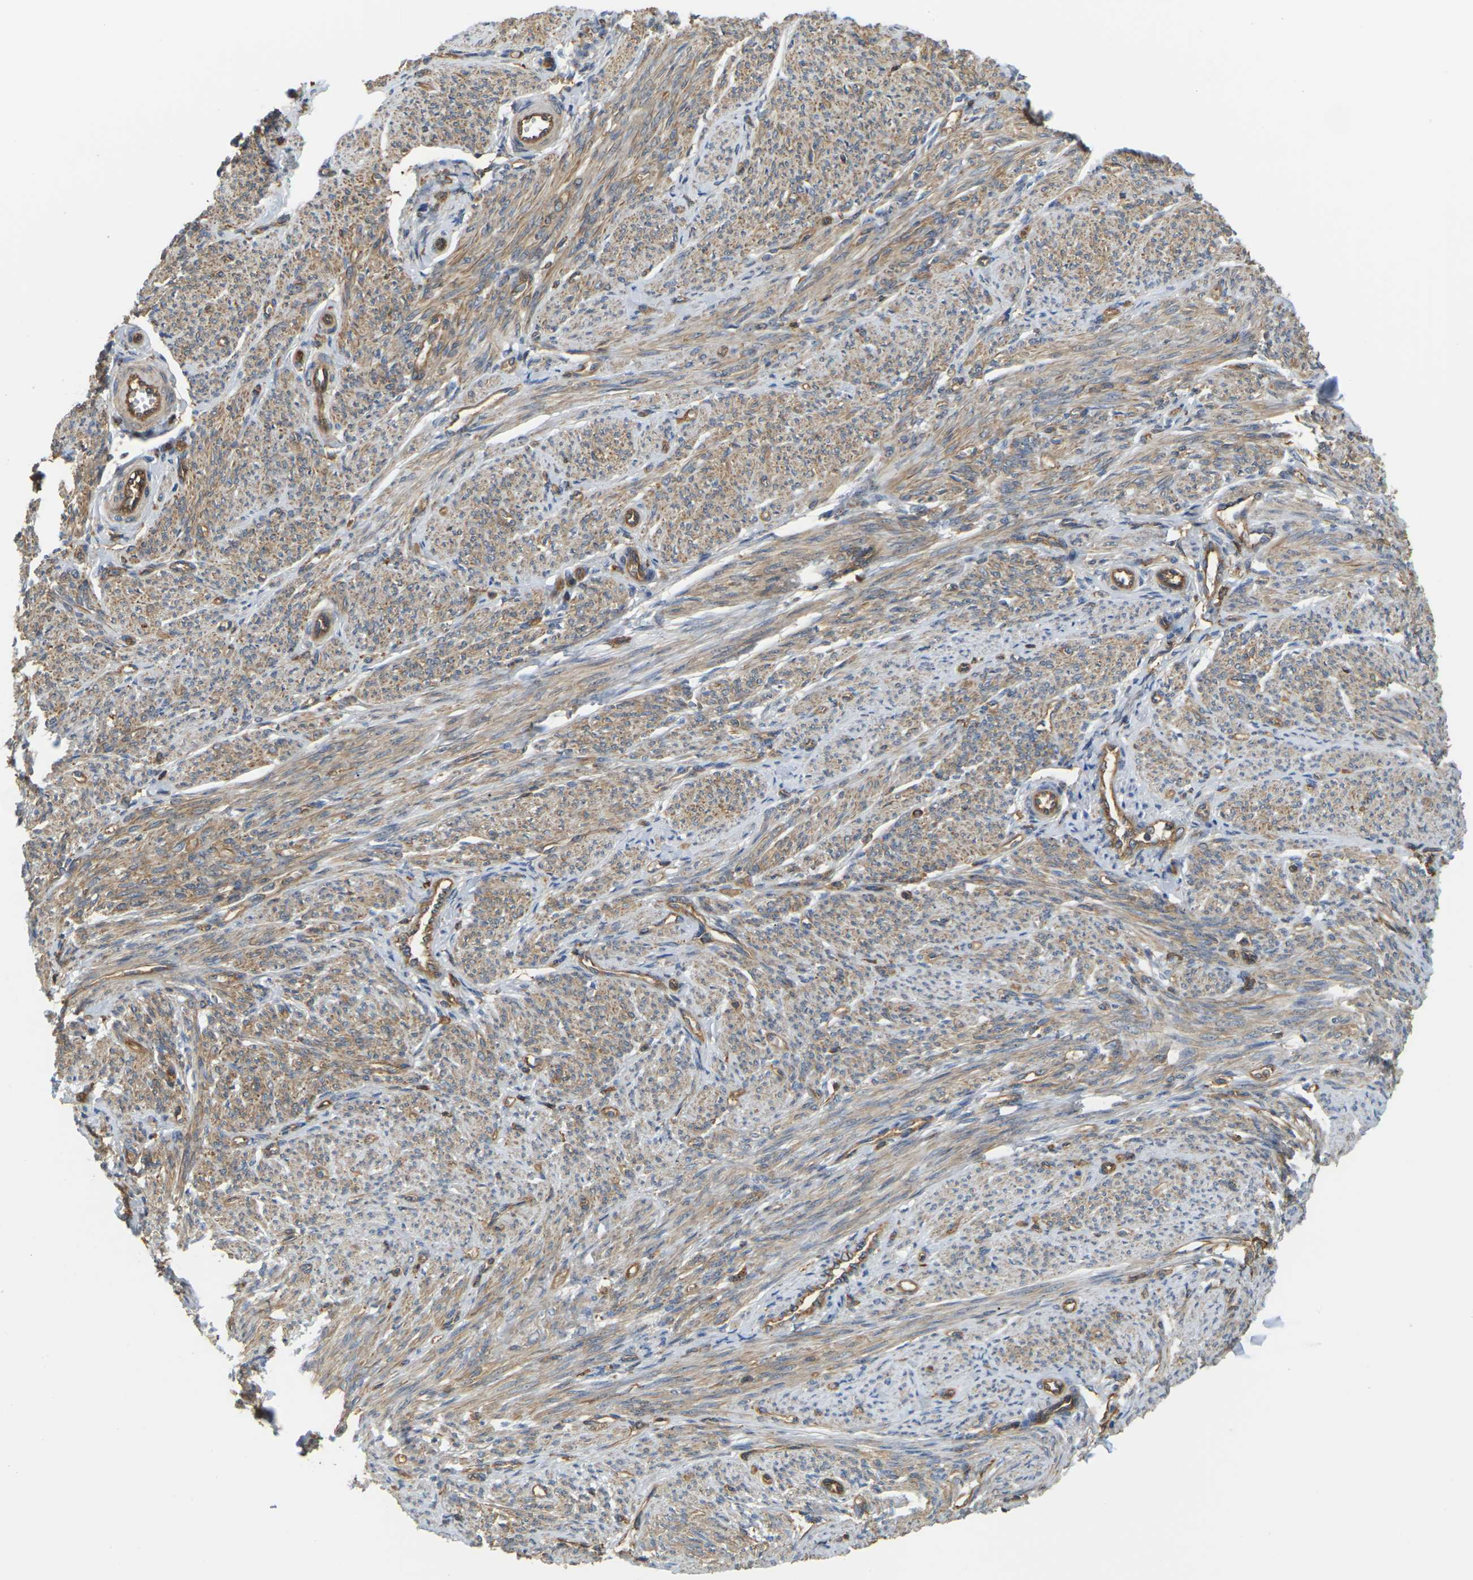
{"staining": {"intensity": "moderate", "quantity": ">75%", "location": "cytoplasmic/membranous"}, "tissue": "smooth muscle", "cell_type": "Smooth muscle cells", "image_type": "normal", "snomed": [{"axis": "morphology", "description": "Normal tissue, NOS"}, {"axis": "topography", "description": "Smooth muscle"}], "caption": "Smooth muscle cells show medium levels of moderate cytoplasmic/membranous positivity in about >75% of cells in normal human smooth muscle. Using DAB (brown) and hematoxylin (blue) stains, captured at high magnification using brightfield microscopy.", "gene": "IQGAP1", "patient": {"sex": "female", "age": 65}}